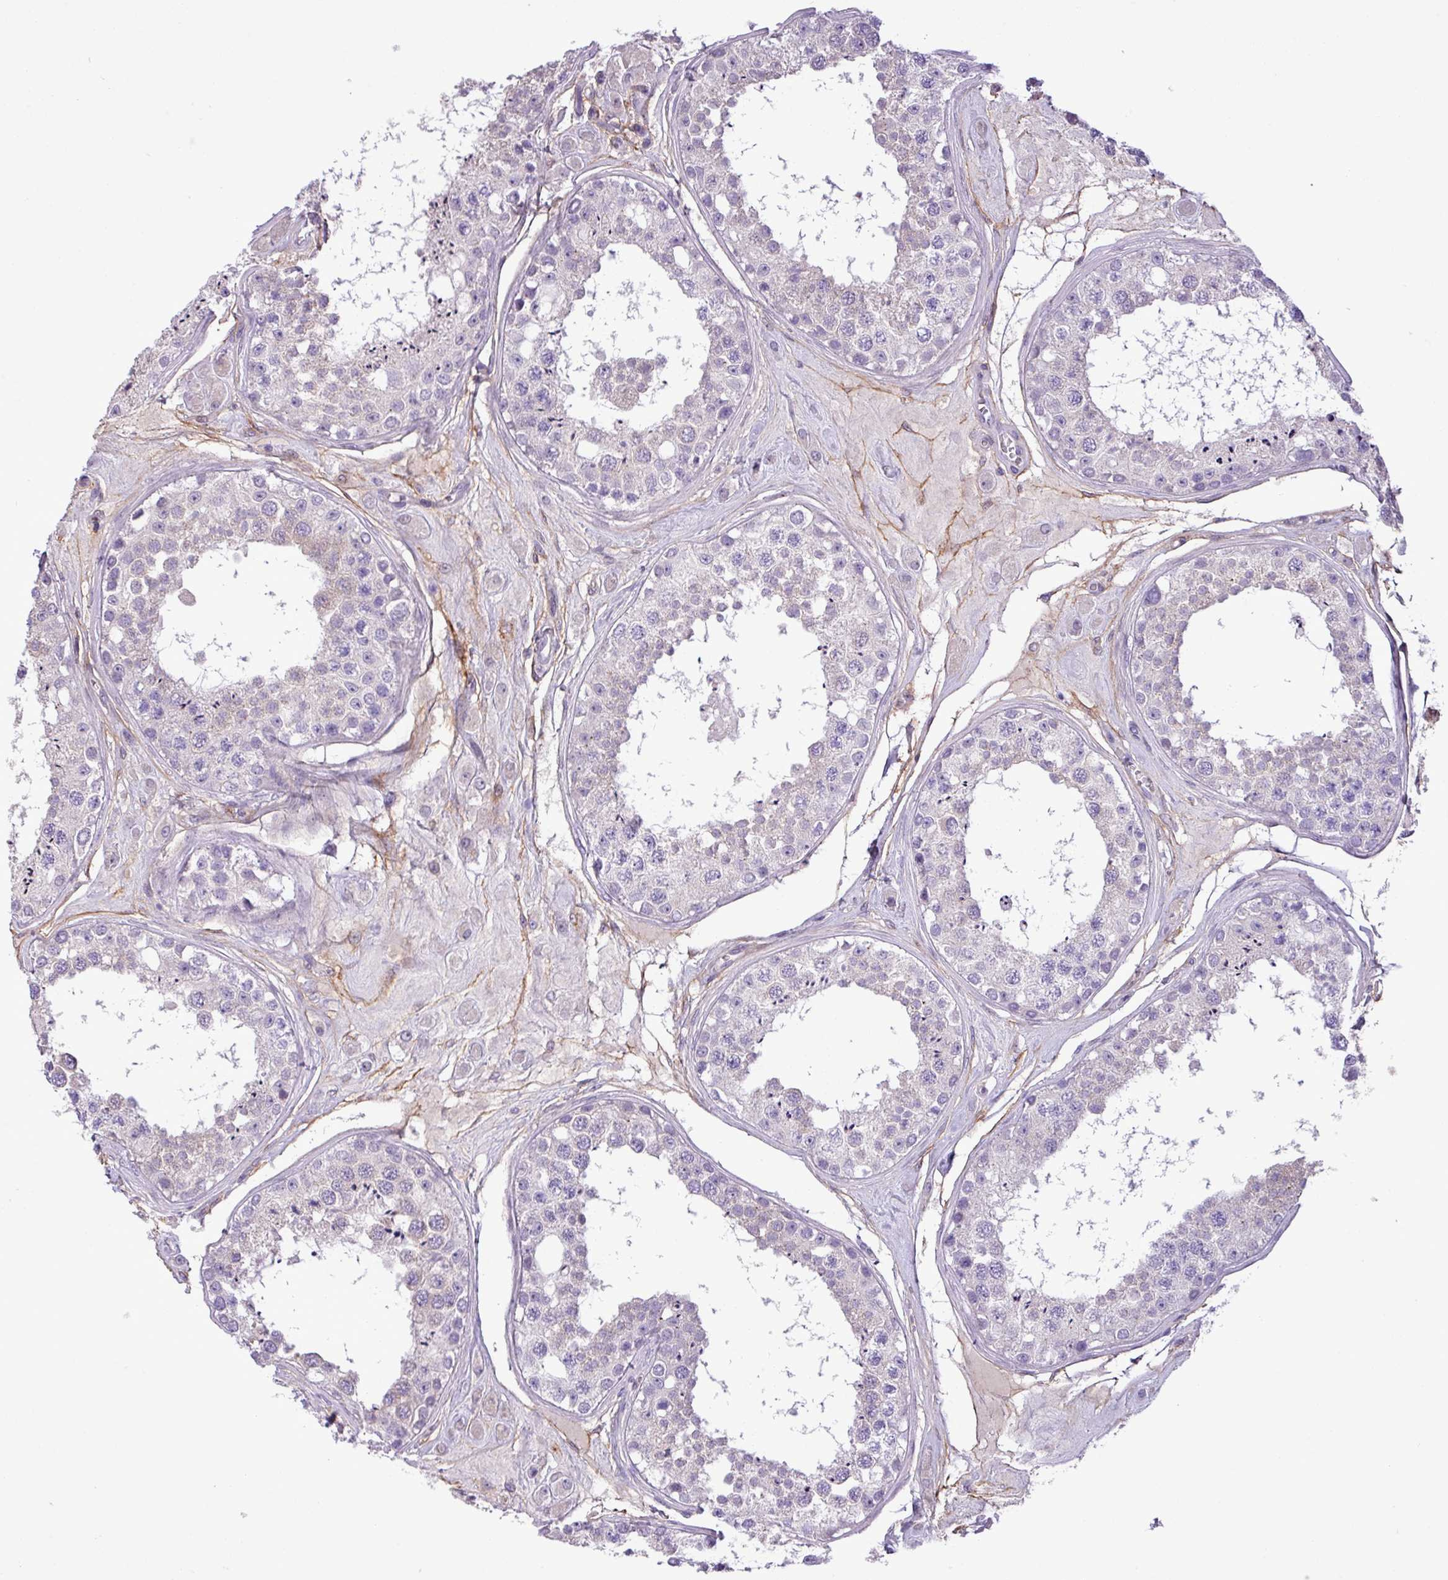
{"staining": {"intensity": "negative", "quantity": "none", "location": "none"}, "tissue": "testis", "cell_type": "Cells in seminiferous ducts", "image_type": "normal", "snomed": [{"axis": "morphology", "description": "Normal tissue, NOS"}, {"axis": "topography", "description": "Testis"}], "caption": "DAB (3,3'-diaminobenzidine) immunohistochemical staining of benign human testis shows no significant staining in cells in seminiferous ducts. (DAB IHC with hematoxylin counter stain).", "gene": "CD248", "patient": {"sex": "male", "age": 25}}